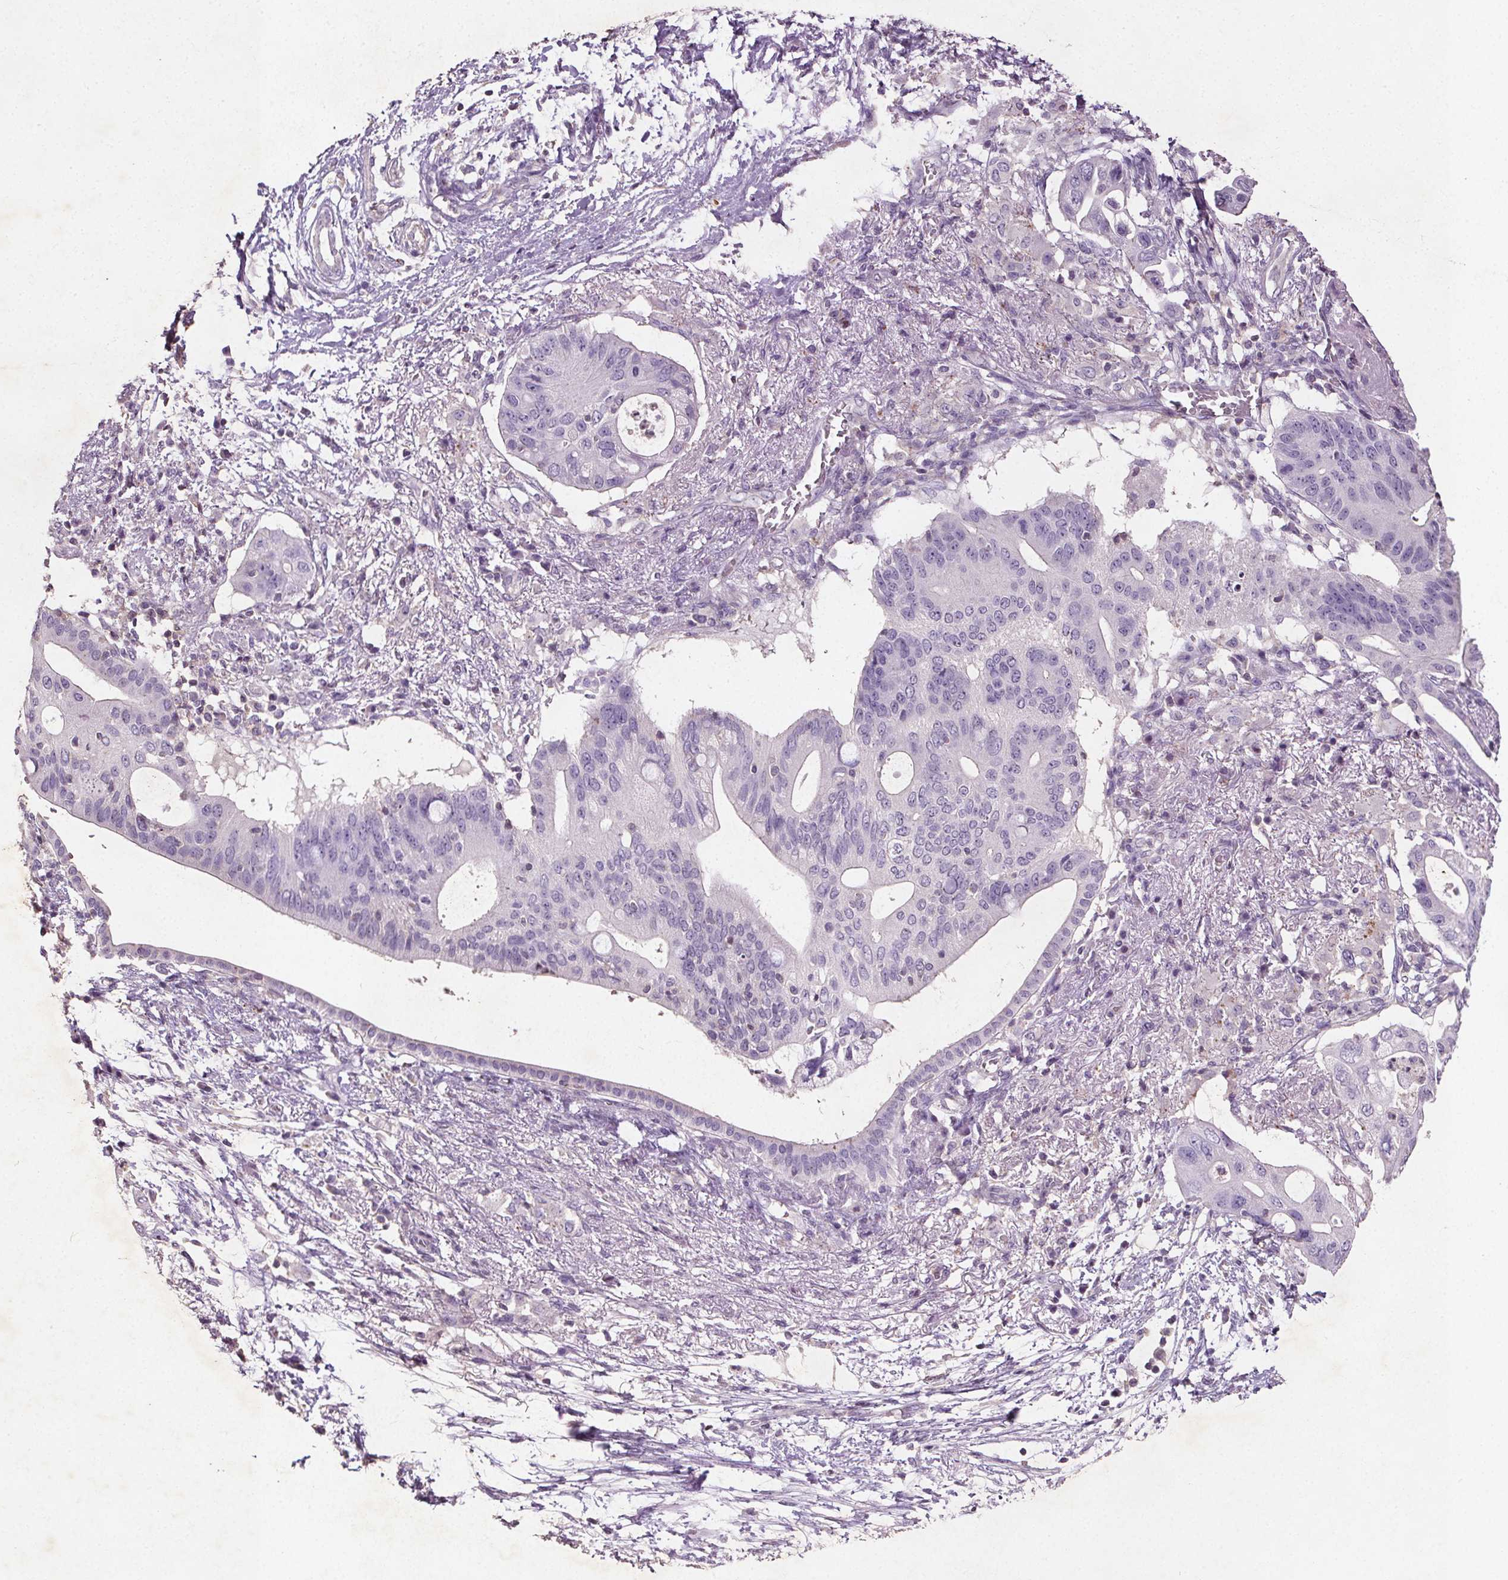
{"staining": {"intensity": "negative", "quantity": "none", "location": "none"}, "tissue": "pancreatic cancer", "cell_type": "Tumor cells", "image_type": "cancer", "snomed": [{"axis": "morphology", "description": "Adenocarcinoma, NOS"}, {"axis": "topography", "description": "Pancreas"}], "caption": "Tumor cells show no significant staining in pancreatic adenocarcinoma.", "gene": "C19orf84", "patient": {"sex": "female", "age": 72}}